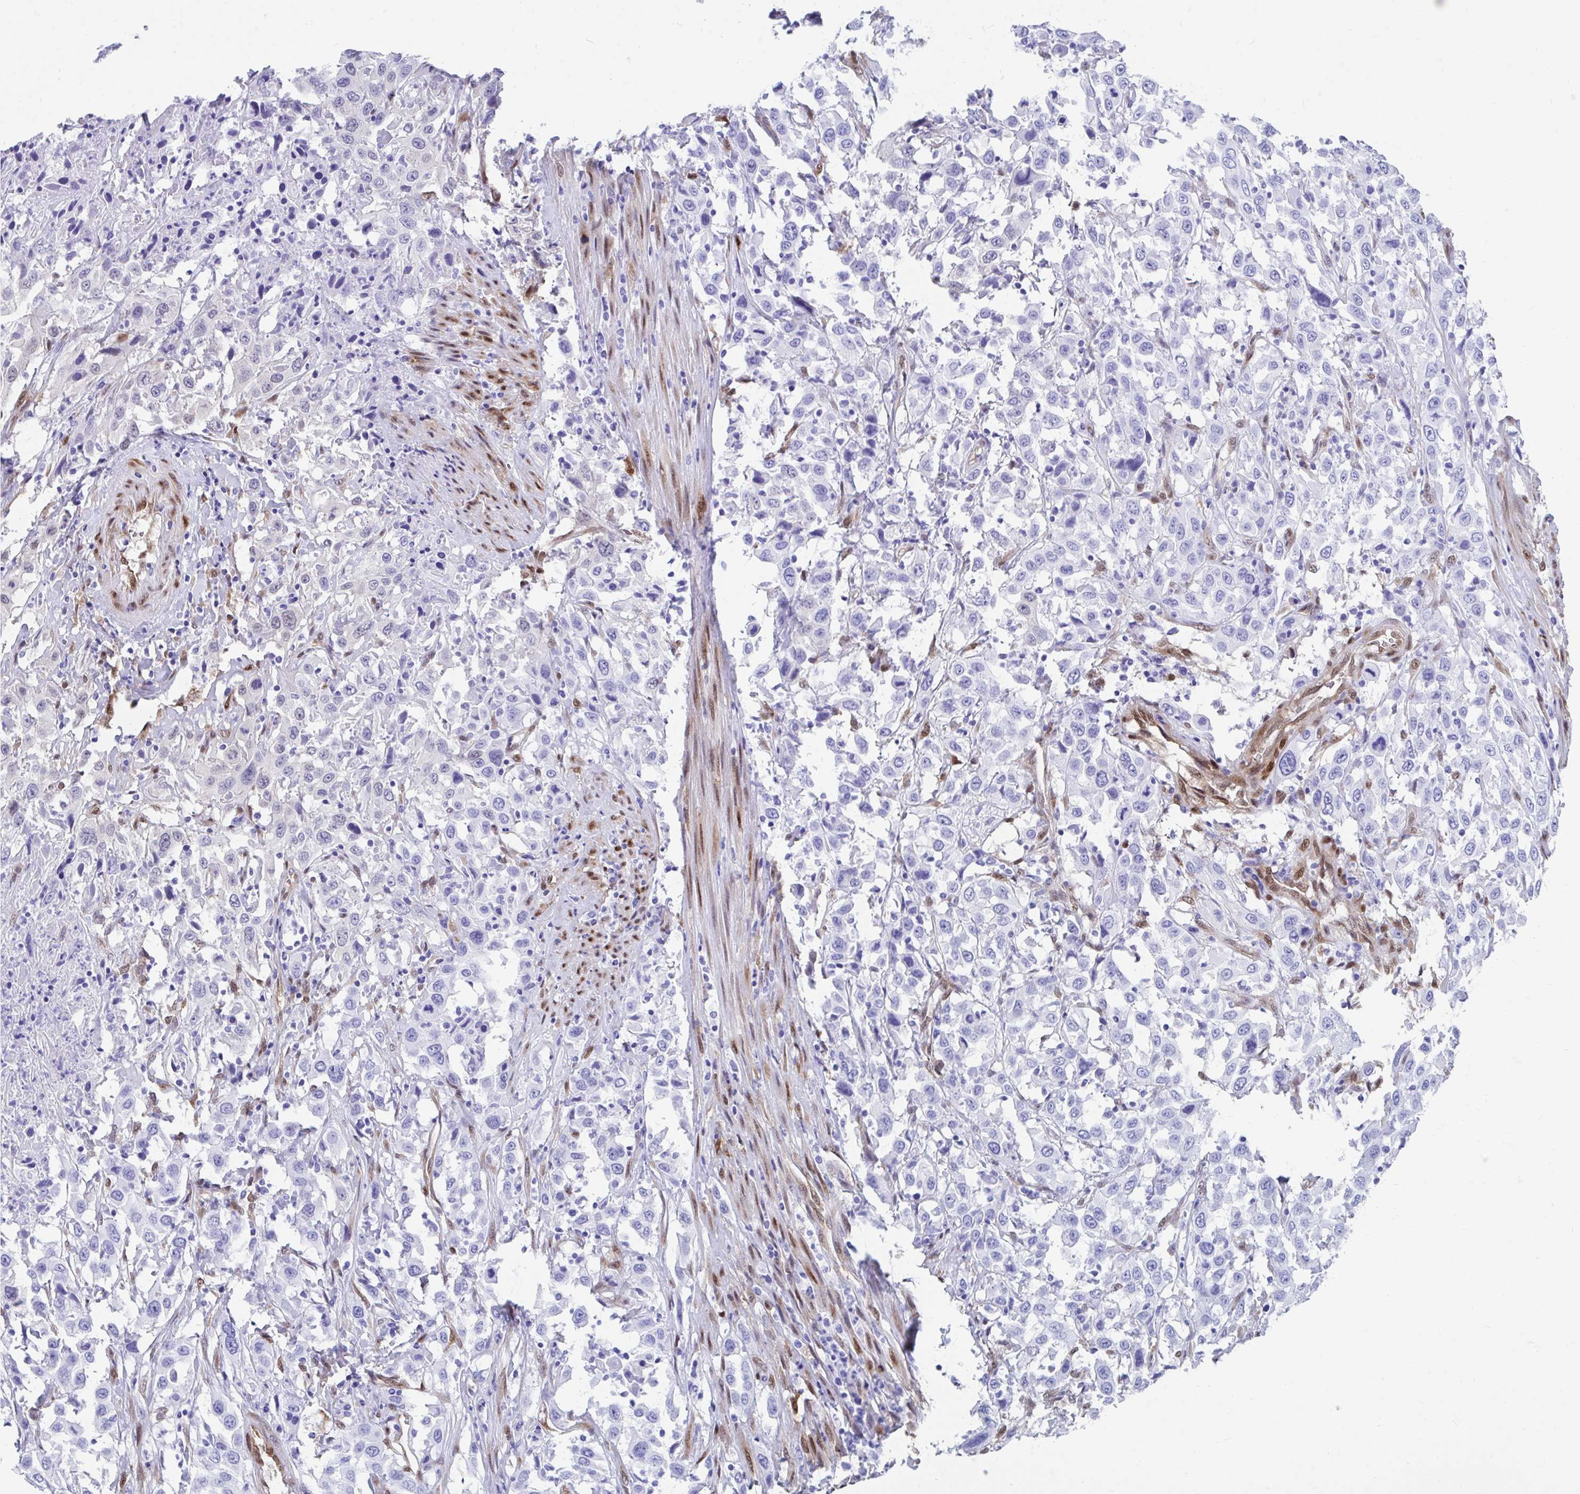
{"staining": {"intensity": "negative", "quantity": "none", "location": "none"}, "tissue": "urothelial cancer", "cell_type": "Tumor cells", "image_type": "cancer", "snomed": [{"axis": "morphology", "description": "Urothelial carcinoma, High grade"}, {"axis": "topography", "description": "Urinary bladder"}], "caption": "Immunohistochemical staining of high-grade urothelial carcinoma exhibits no significant staining in tumor cells.", "gene": "RBPMS", "patient": {"sex": "male", "age": 61}}